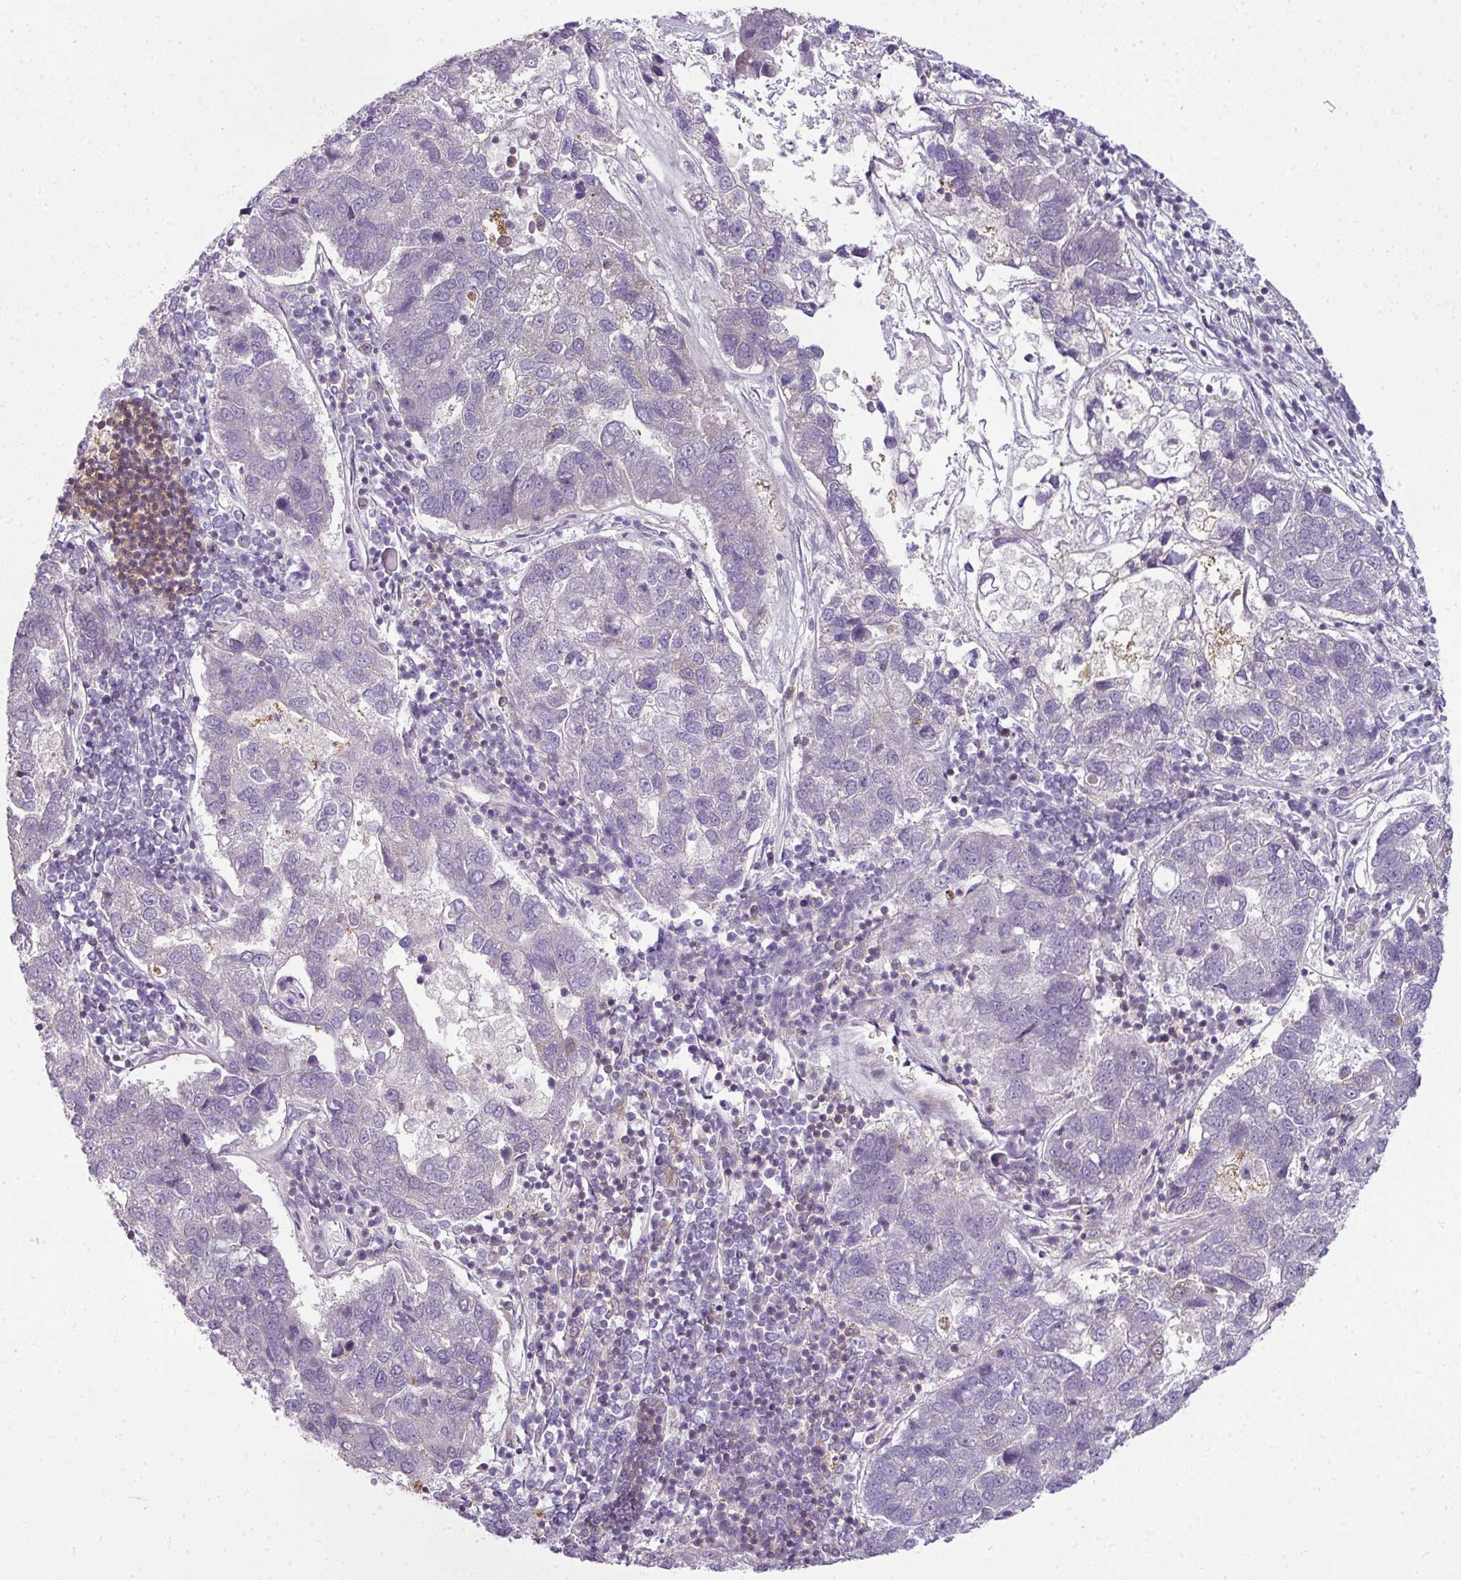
{"staining": {"intensity": "negative", "quantity": "none", "location": "none"}, "tissue": "pancreatic cancer", "cell_type": "Tumor cells", "image_type": "cancer", "snomed": [{"axis": "morphology", "description": "Adenocarcinoma, NOS"}, {"axis": "topography", "description": "Pancreas"}], "caption": "The immunohistochemistry histopathology image has no significant expression in tumor cells of pancreatic cancer tissue. (Immunohistochemistry (ihc), brightfield microscopy, high magnification).", "gene": "DERPC", "patient": {"sex": "female", "age": 61}}